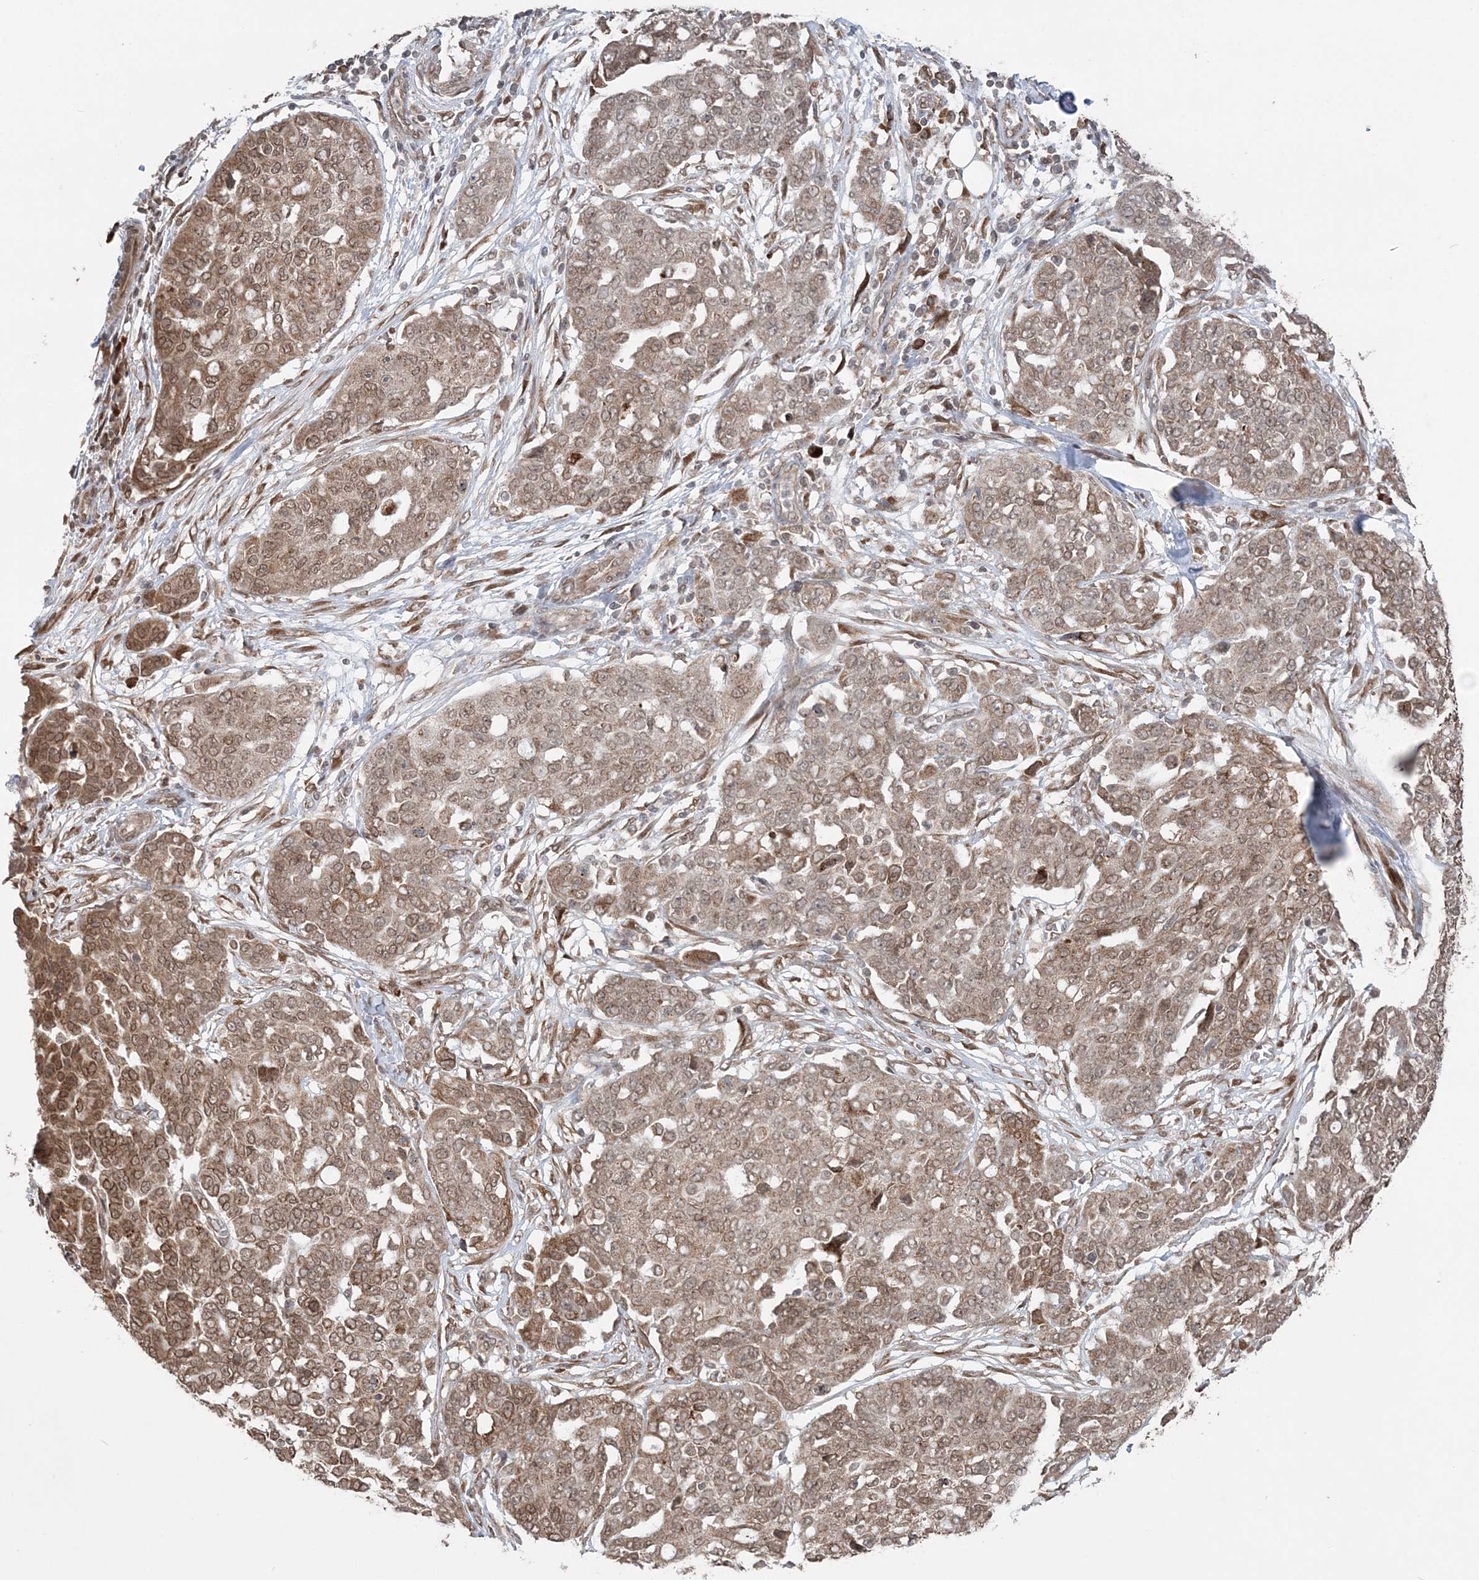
{"staining": {"intensity": "moderate", "quantity": ">75%", "location": "cytoplasmic/membranous,nuclear"}, "tissue": "ovarian cancer", "cell_type": "Tumor cells", "image_type": "cancer", "snomed": [{"axis": "morphology", "description": "Cystadenocarcinoma, serous, NOS"}, {"axis": "topography", "description": "Soft tissue"}, {"axis": "topography", "description": "Ovary"}], "caption": "Immunohistochemistry (IHC) of human ovarian serous cystadenocarcinoma exhibits medium levels of moderate cytoplasmic/membranous and nuclear staining in approximately >75% of tumor cells.", "gene": "TMED10", "patient": {"sex": "female", "age": 57}}